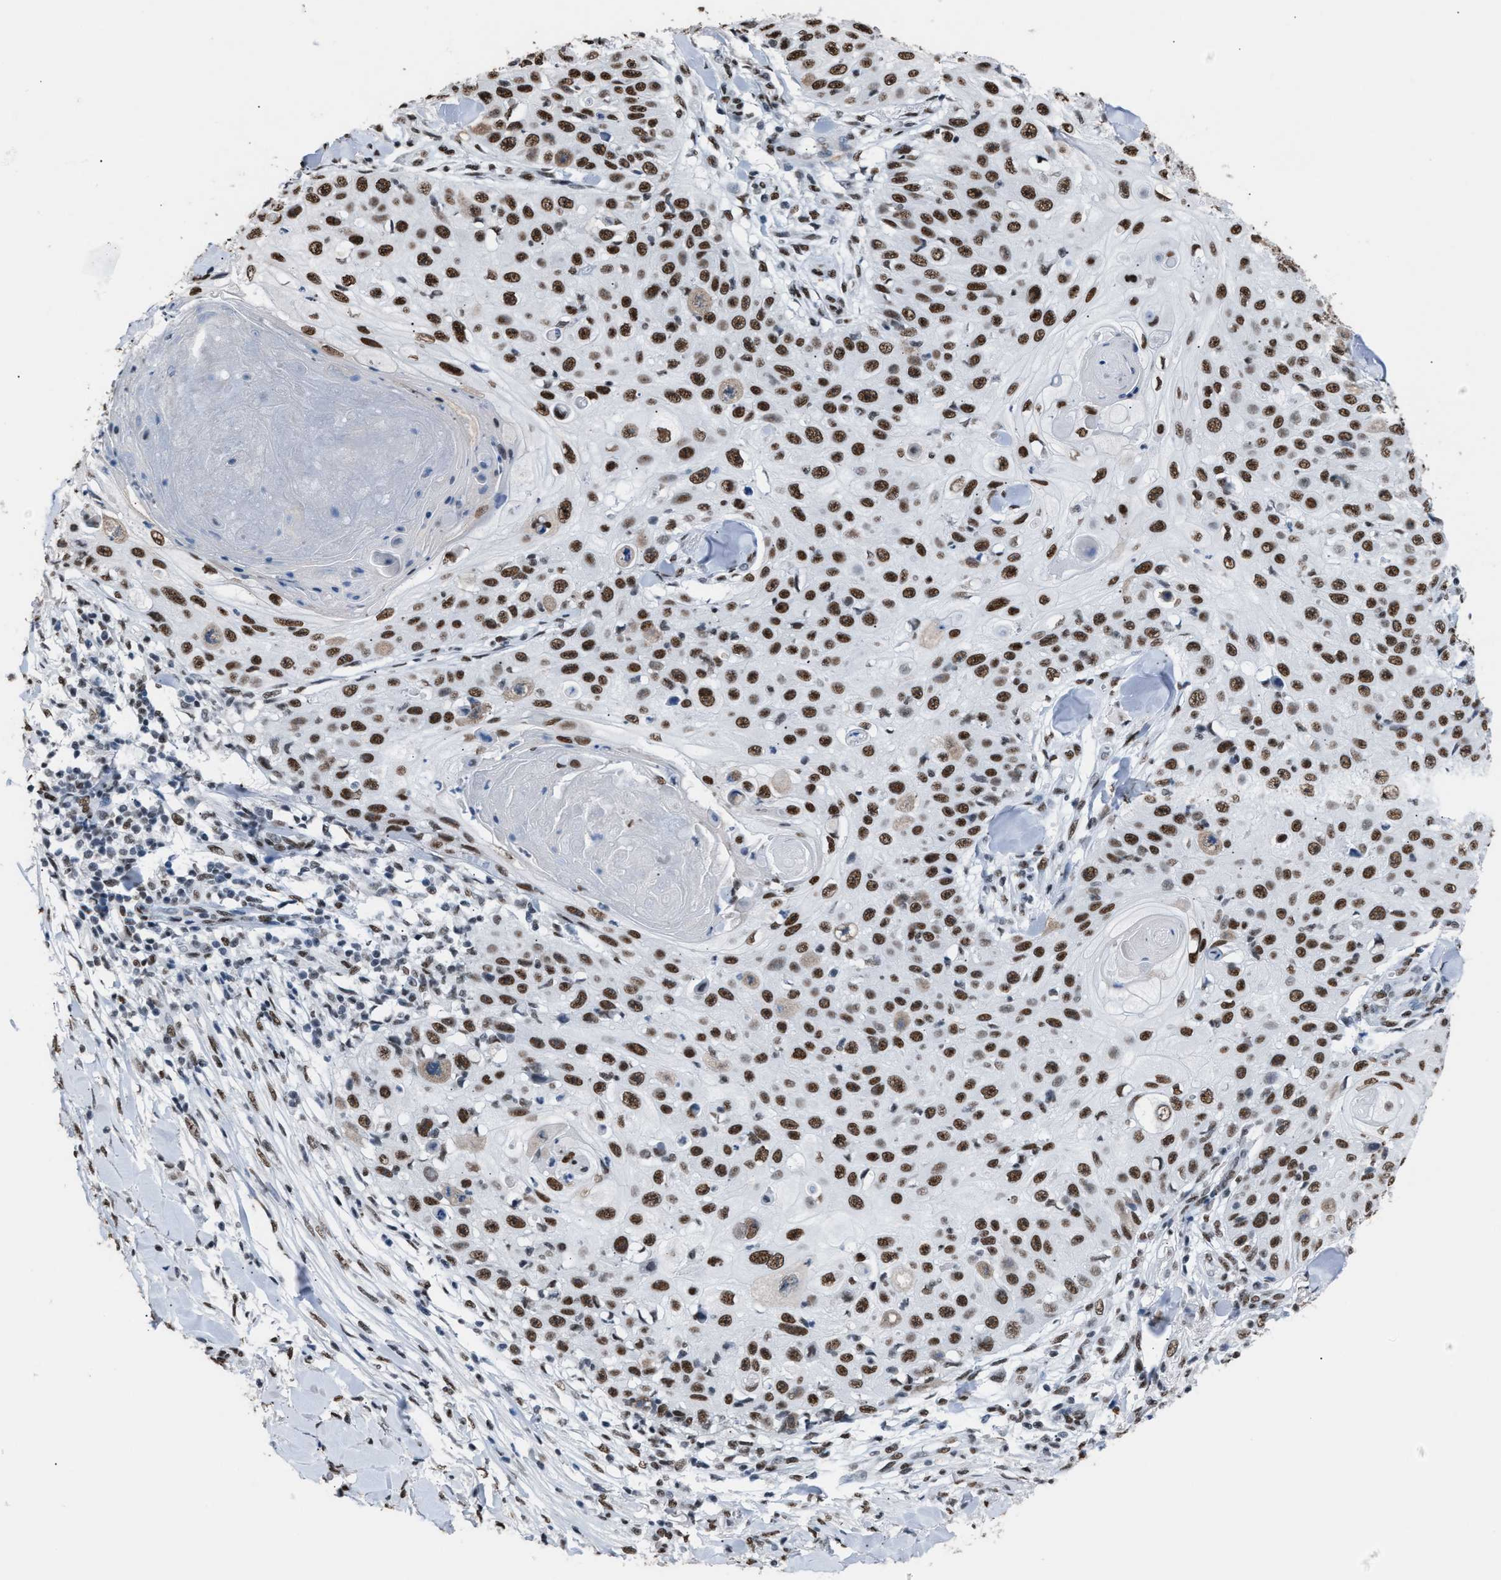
{"staining": {"intensity": "strong", "quantity": ">75%", "location": "nuclear"}, "tissue": "skin cancer", "cell_type": "Tumor cells", "image_type": "cancer", "snomed": [{"axis": "morphology", "description": "Squamous cell carcinoma, NOS"}, {"axis": "topography", "description": "Skin"}], "caption": "The immunohistochemical stain shows strong nuclear staining in tumor cells of skin cancer (squamous cell carcinoma) tissue.", "gene": "CCAR2", "patient": {"sex": "male", "age": 86}}